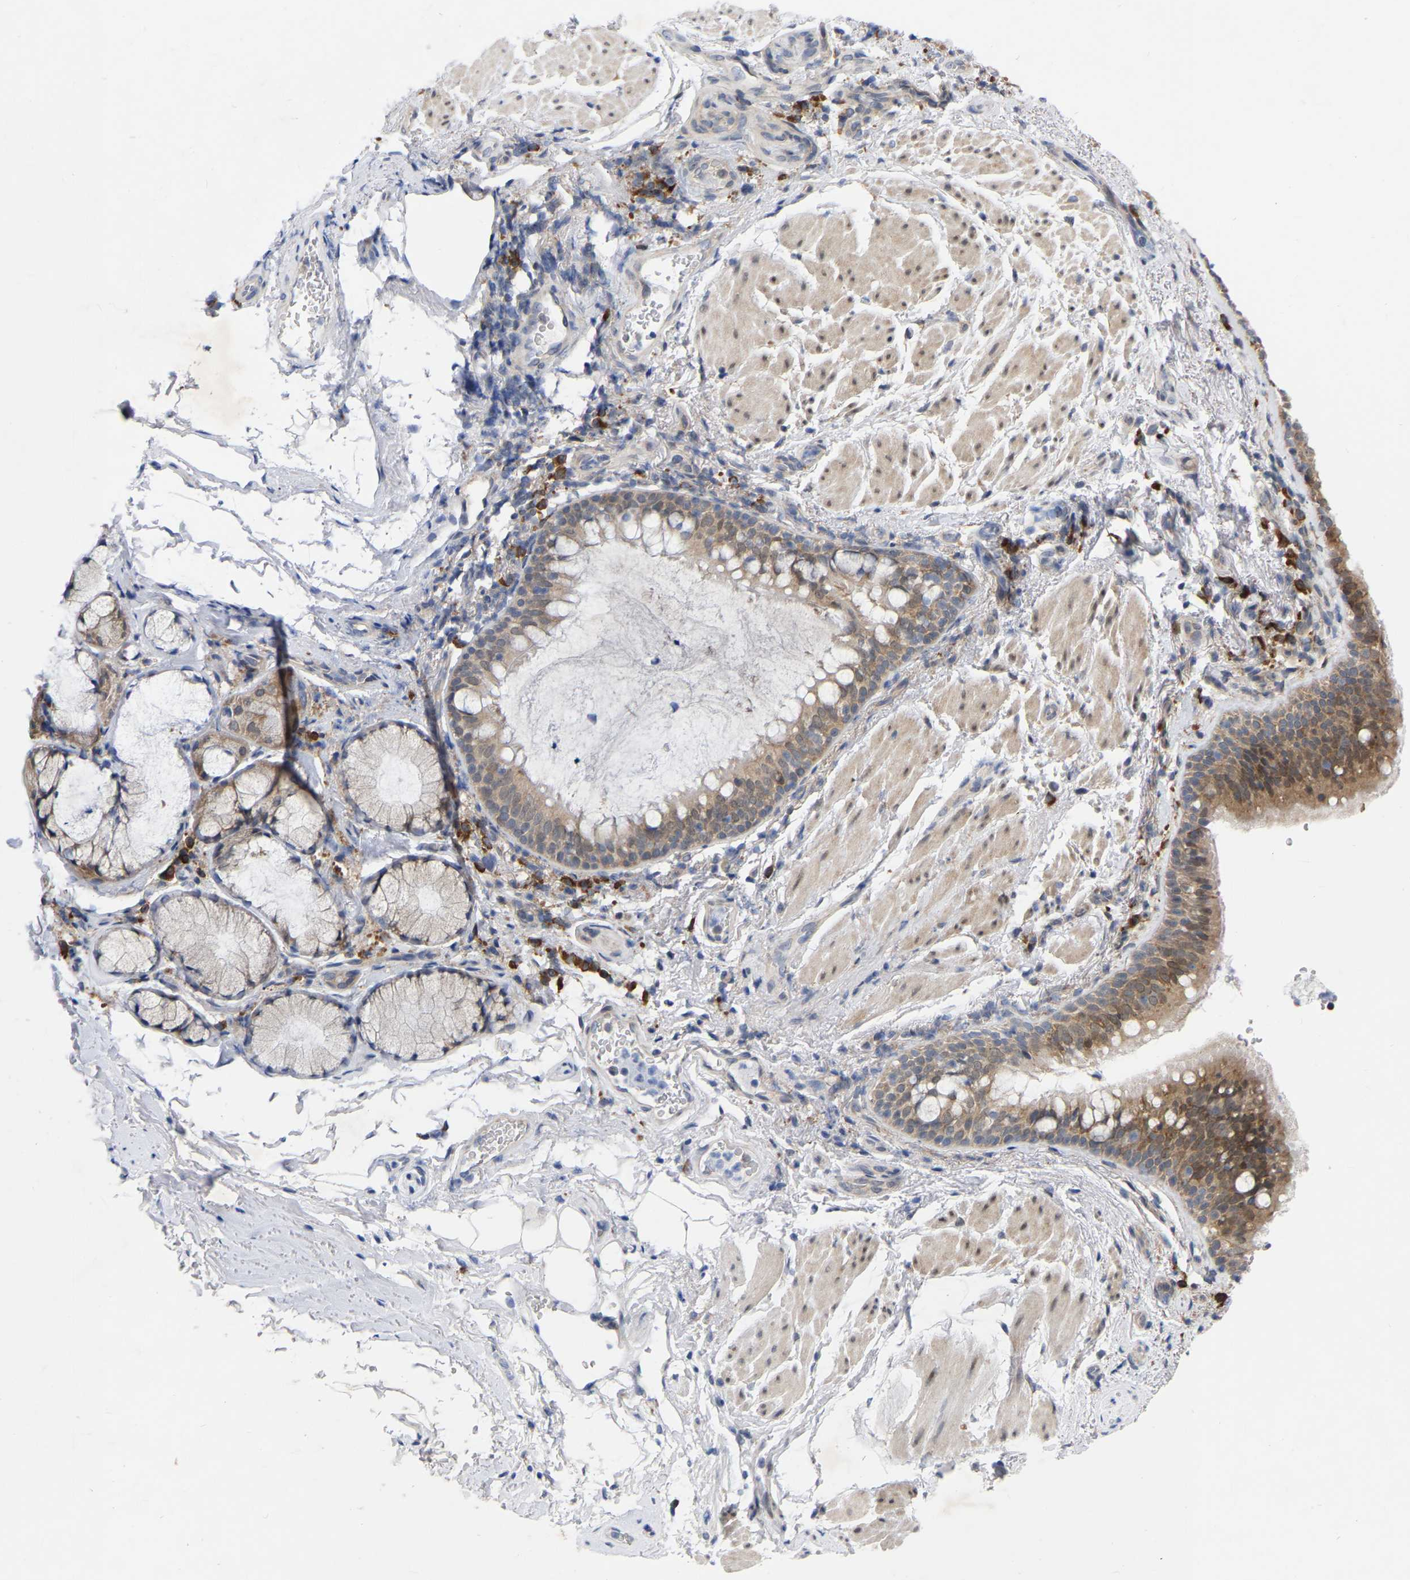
{"staining": {"intensity": "weak", "quantity": ">75%", "location": "cytoplasmic/membranous"}, "tissue": "bronchus", "cell_type": "Respiratory epithelial cells", "image_type": "normal", "snomed": [{"axis": "morphology", "description": "Normal tissue, NOS"}, {"axis": "morphology", "description": "Inflammation, NOS"}, {"axis": "topography", "description": "Cartilage tissue"}, {"axis": "topography", "description": "Bronchus"}], "caption": "A low amount of weak cytoplasmic/membranous staining is present in approximately >75% of respiratory epithelial cells in unremarkable bronchus.", "gene": "UBE4B", "patient": {"sex": "male", "age": 77}}